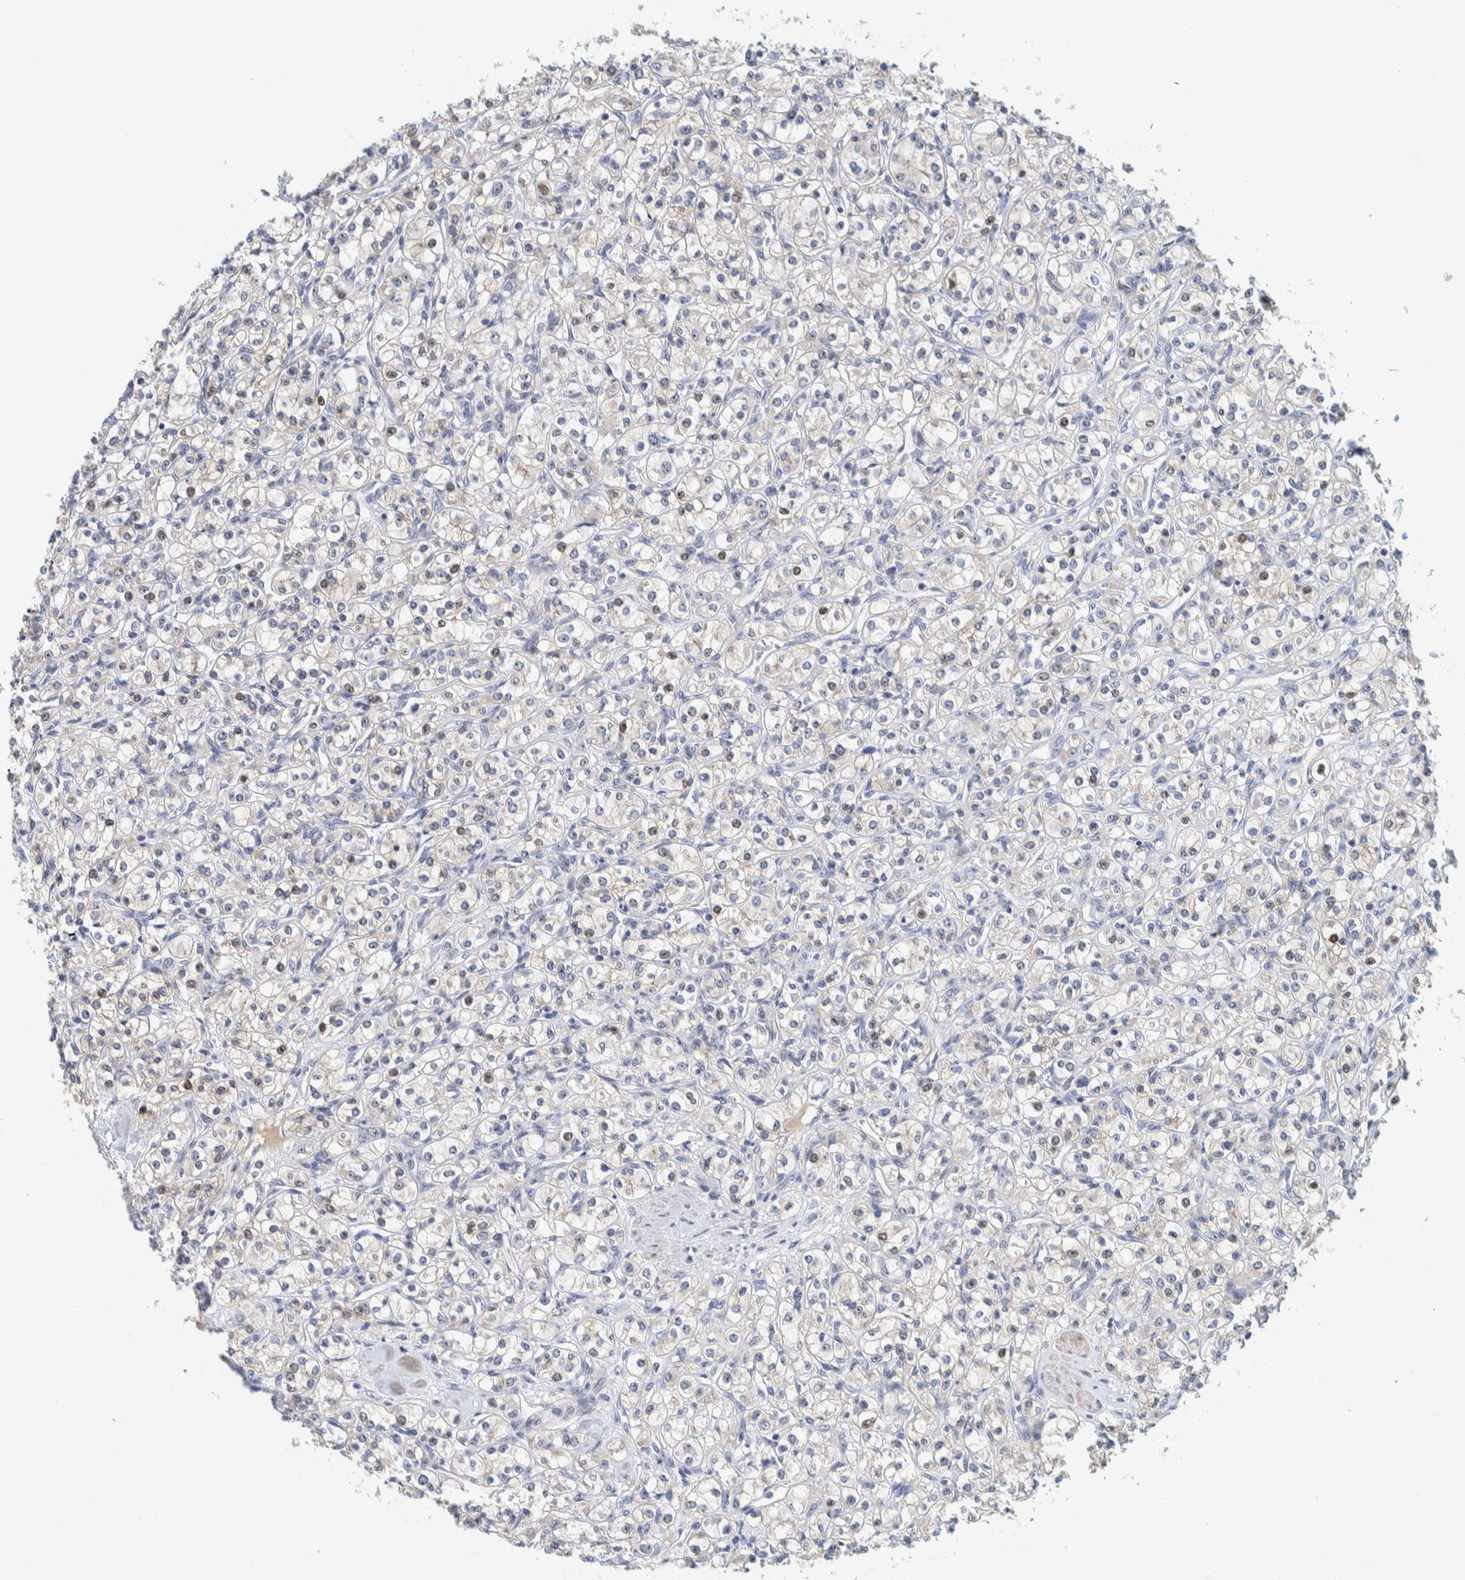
{"staining": {"intensity": "weak", "quantity": "25%-75%", "location": "nuclear"}, "tissue": "renal cancer", "cell_type": "Tumor cells", "image_type": "cancer", "snomed": [{"axis": "morphology", "description": "Adenocarcinoma, NOS"}, {"axis": "topography", "description": "Kidney"}], "caption": "This micrograph exhibits IHC staining of renal adenocarcinoma, with low weak nuclear expression in about 25%-75% of tumor cells.", "gene": "NOL11", "patient": {"sex": "male", "age": 77}}